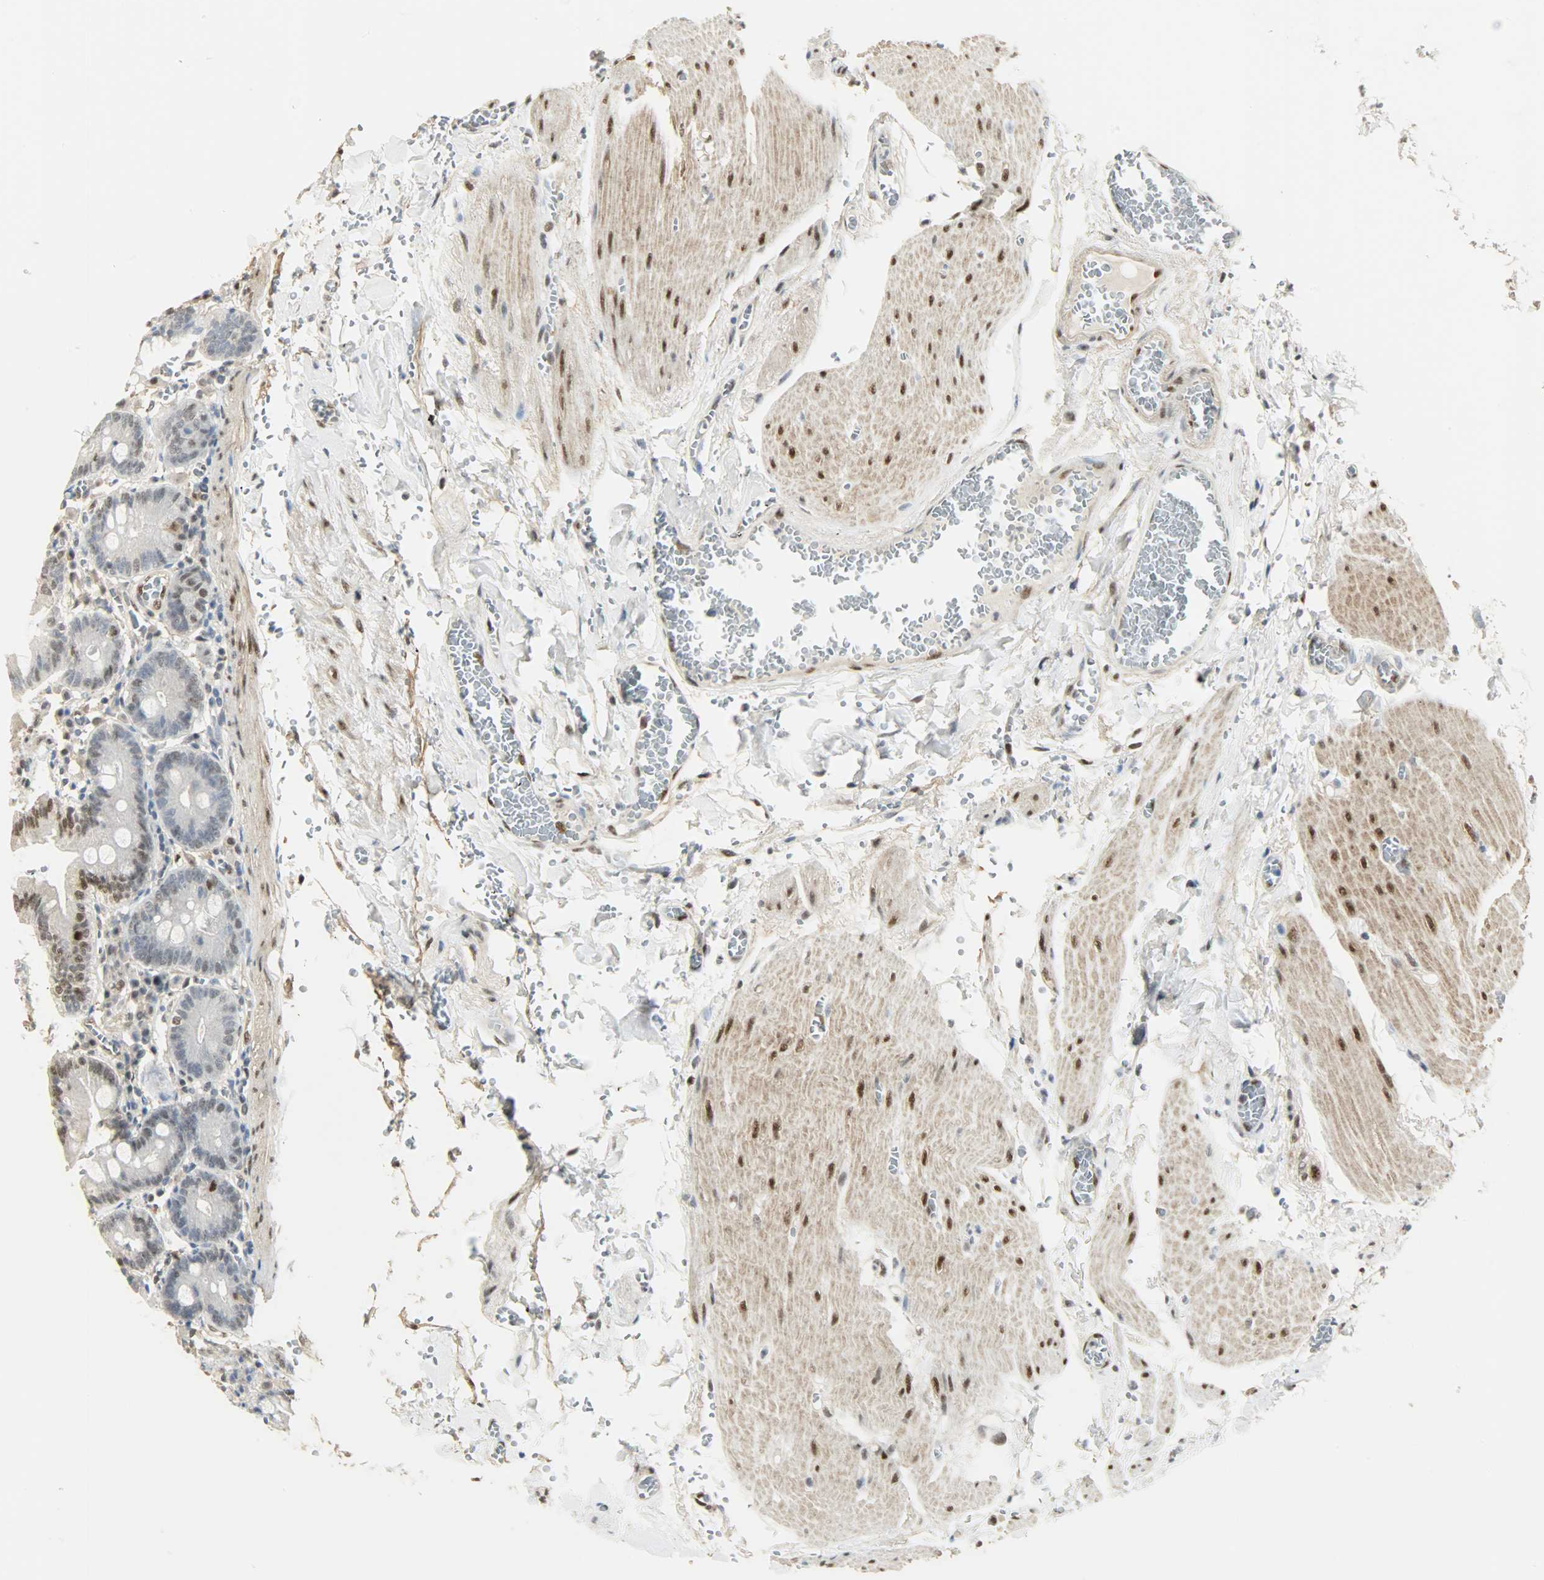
{"staining": {"intensity": "moderate", "quantity": "25%-75%", "location": "nuclear"}, "tissue": "small intestine", "cell_type": "Glandular cells", "image_type": "normal", "snomed": [{"axis": "morphology", "description": "Normal tissue, NOS"}, {"axis": "topography", "description": "Small intestine"}], "caption": "Immunohistochemical staining of unremarkable human small intestine exhibits moderate nuclear protein expression in about 25%-75% of glandular cells.", "gene": "NPEPL1", "patient": {"sex": "male", "age": 71}}